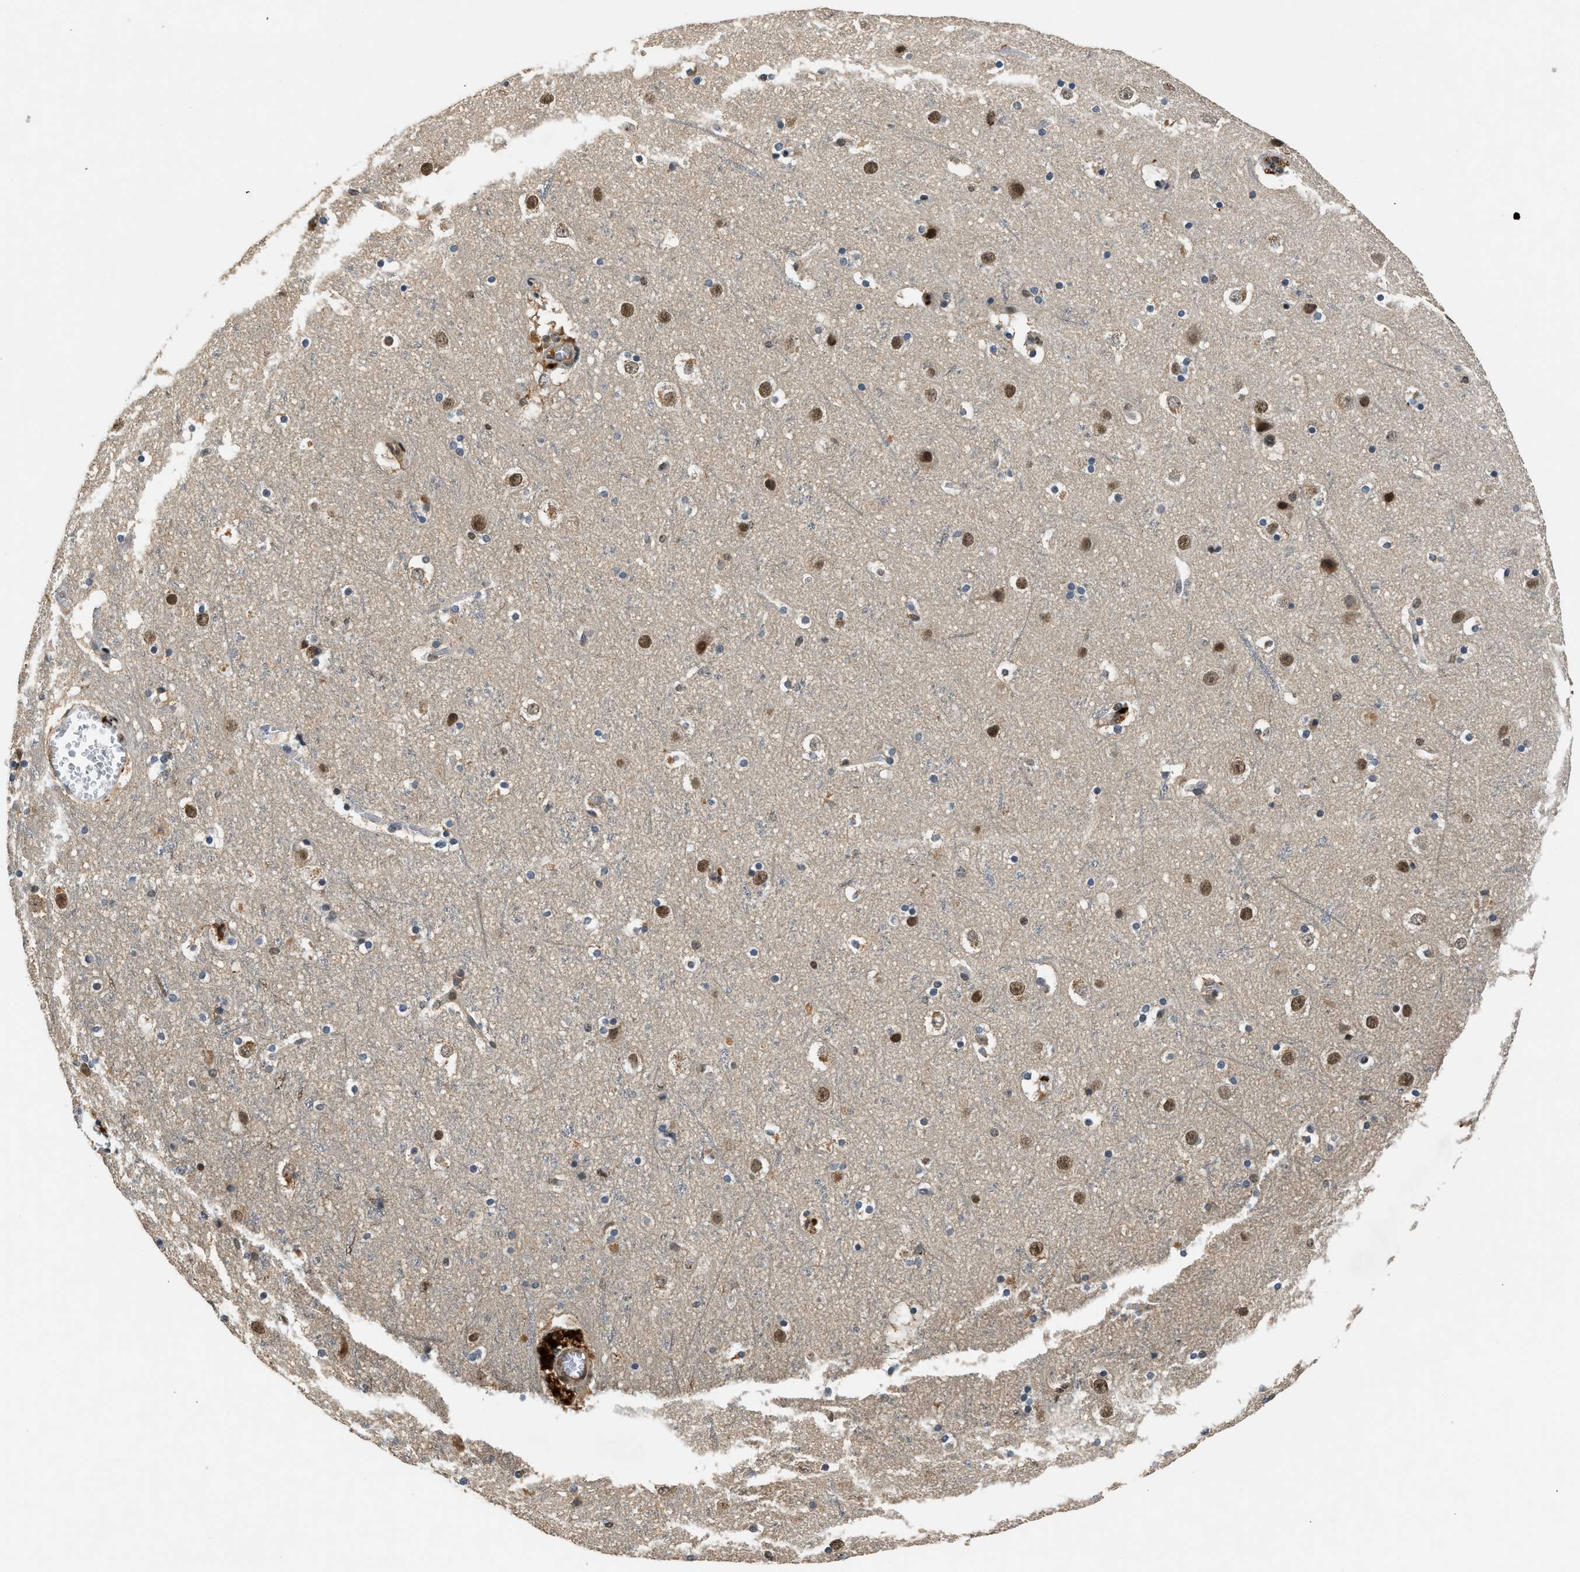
{"staining": {"intensity": "weak", "quantity": ">75%", "location": "cytoplasmic/membranous,nuclear"}, "tissue": "cerebral cortex", "cell_type": "Endothelial cells", "image_type": "normal", "snomed": [{"axis": "morphology", "description": "Normal tissue, NOS"}, {"axis": "topography", "description": "Cerebral cortex"}], "caption": "Immunohistochemistry (IHC) staining of benign cerebral cortex, which shows low levels of weak cytoplasmic/membranous,nuclear staining in about >75% of endothelial cells indicating weak cytoplasmic/membranous,nuclear protein expression. The staining was performed using DAB (brown) for protein detection and nuclei were counterstained in hematoxylin (blue).", "gene": "SLC15A4", "patient": {"sex": "male", "age": 45}}